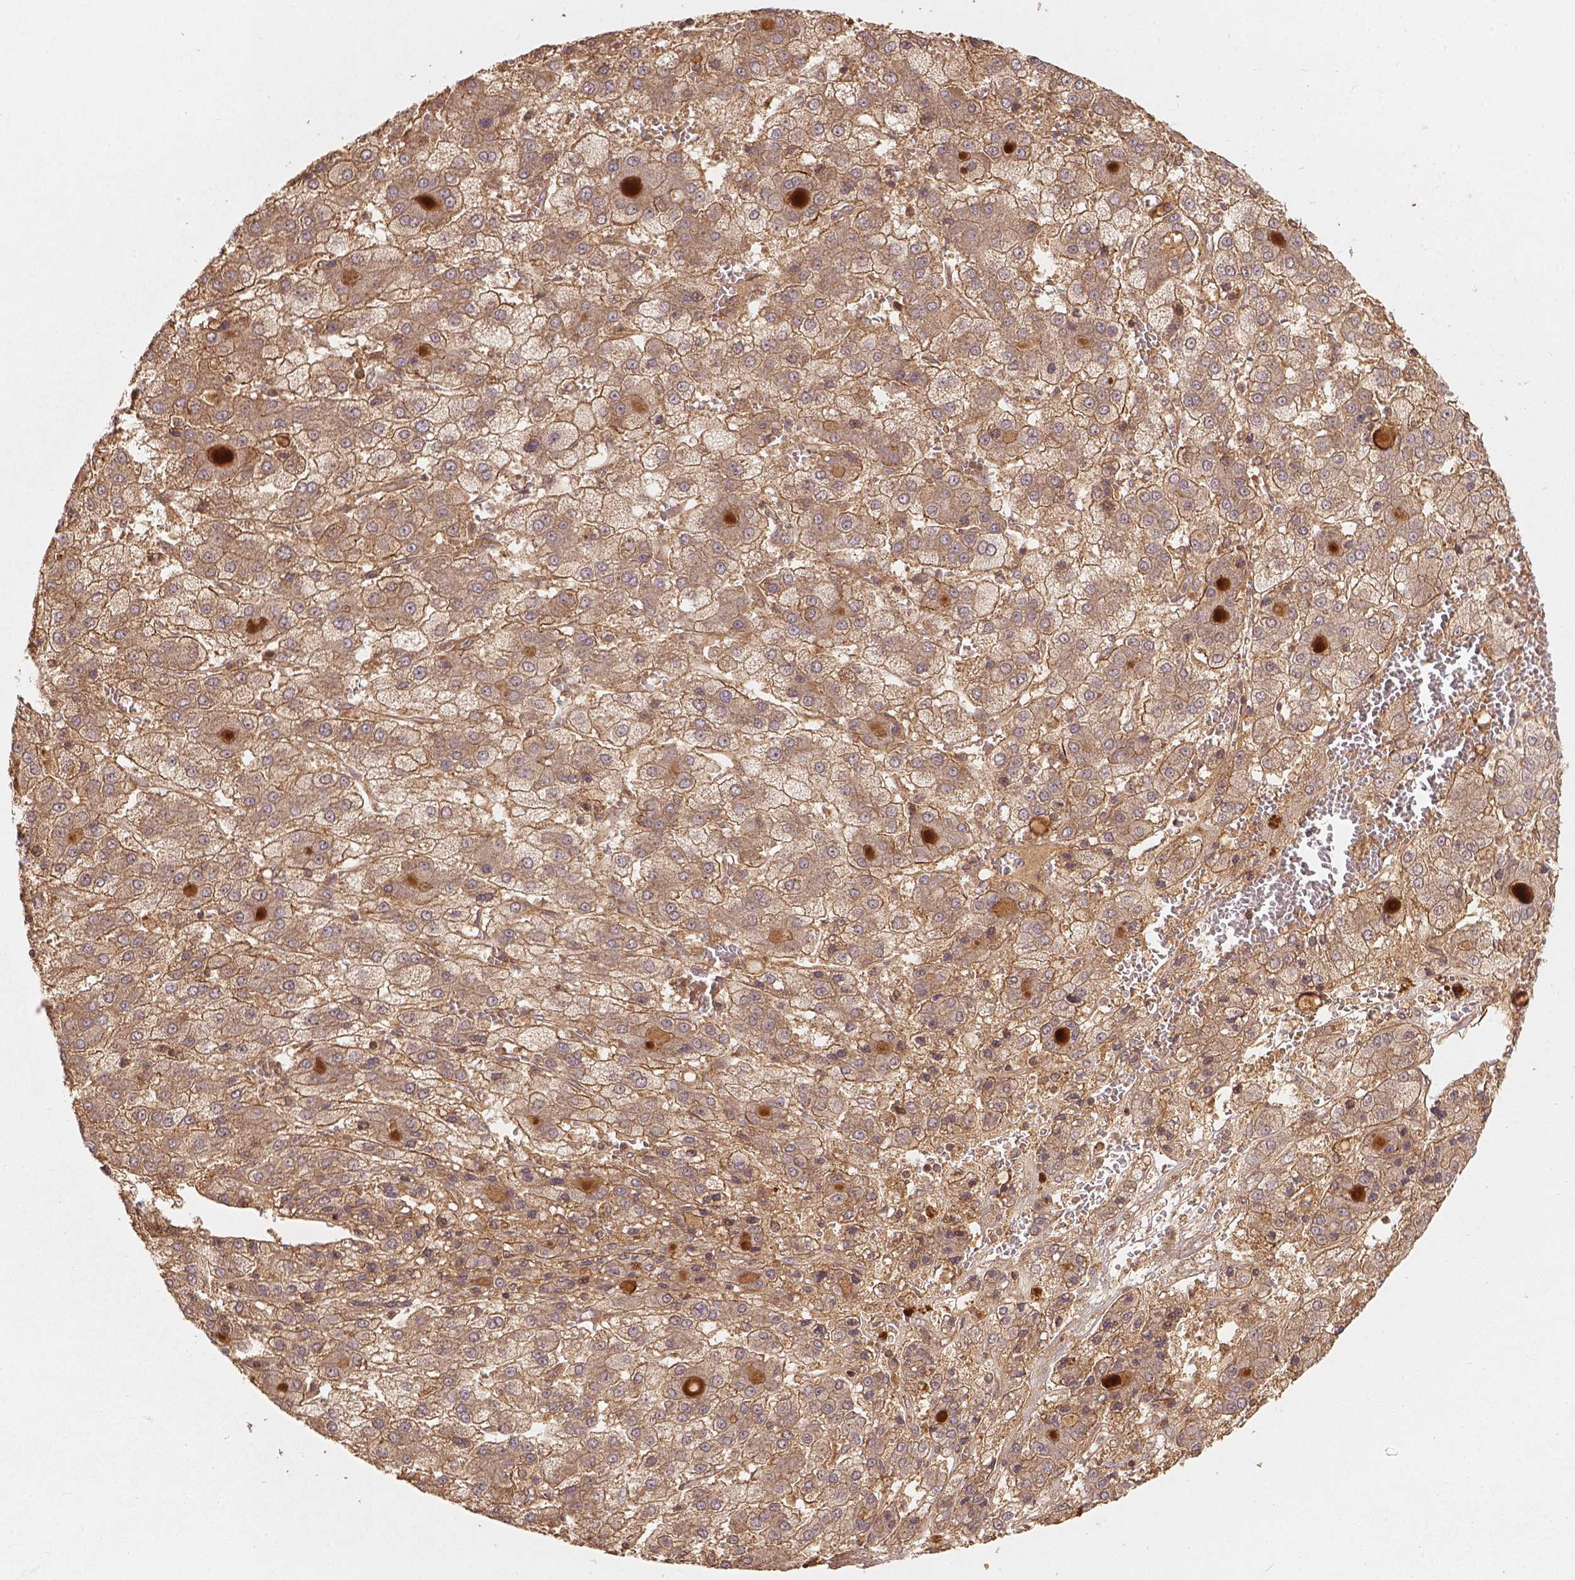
{"staining": {"intensity": "moderate", "quantity": ">75%", "location": "cytoplasmic/membranous"}, "tissue": "liver cancer", "cell_type": "Tumor cells", "image_type": "cancer", "snomed": [{"axis": "morphology", "description": "Carcinoma, Hepatocellular, NOS"}, {"axis": "topography", "description": "Liver"}], "caption": "A high-resolution image shows immunohistochemistry staining of liver cancer (hepatocellular carcinoma), which shows moderate cytoplasmic/membranous expression in approximately >75% of tumor cells.", "gene": "XPR1", "patient": {"sex": "male", "age": 73}}